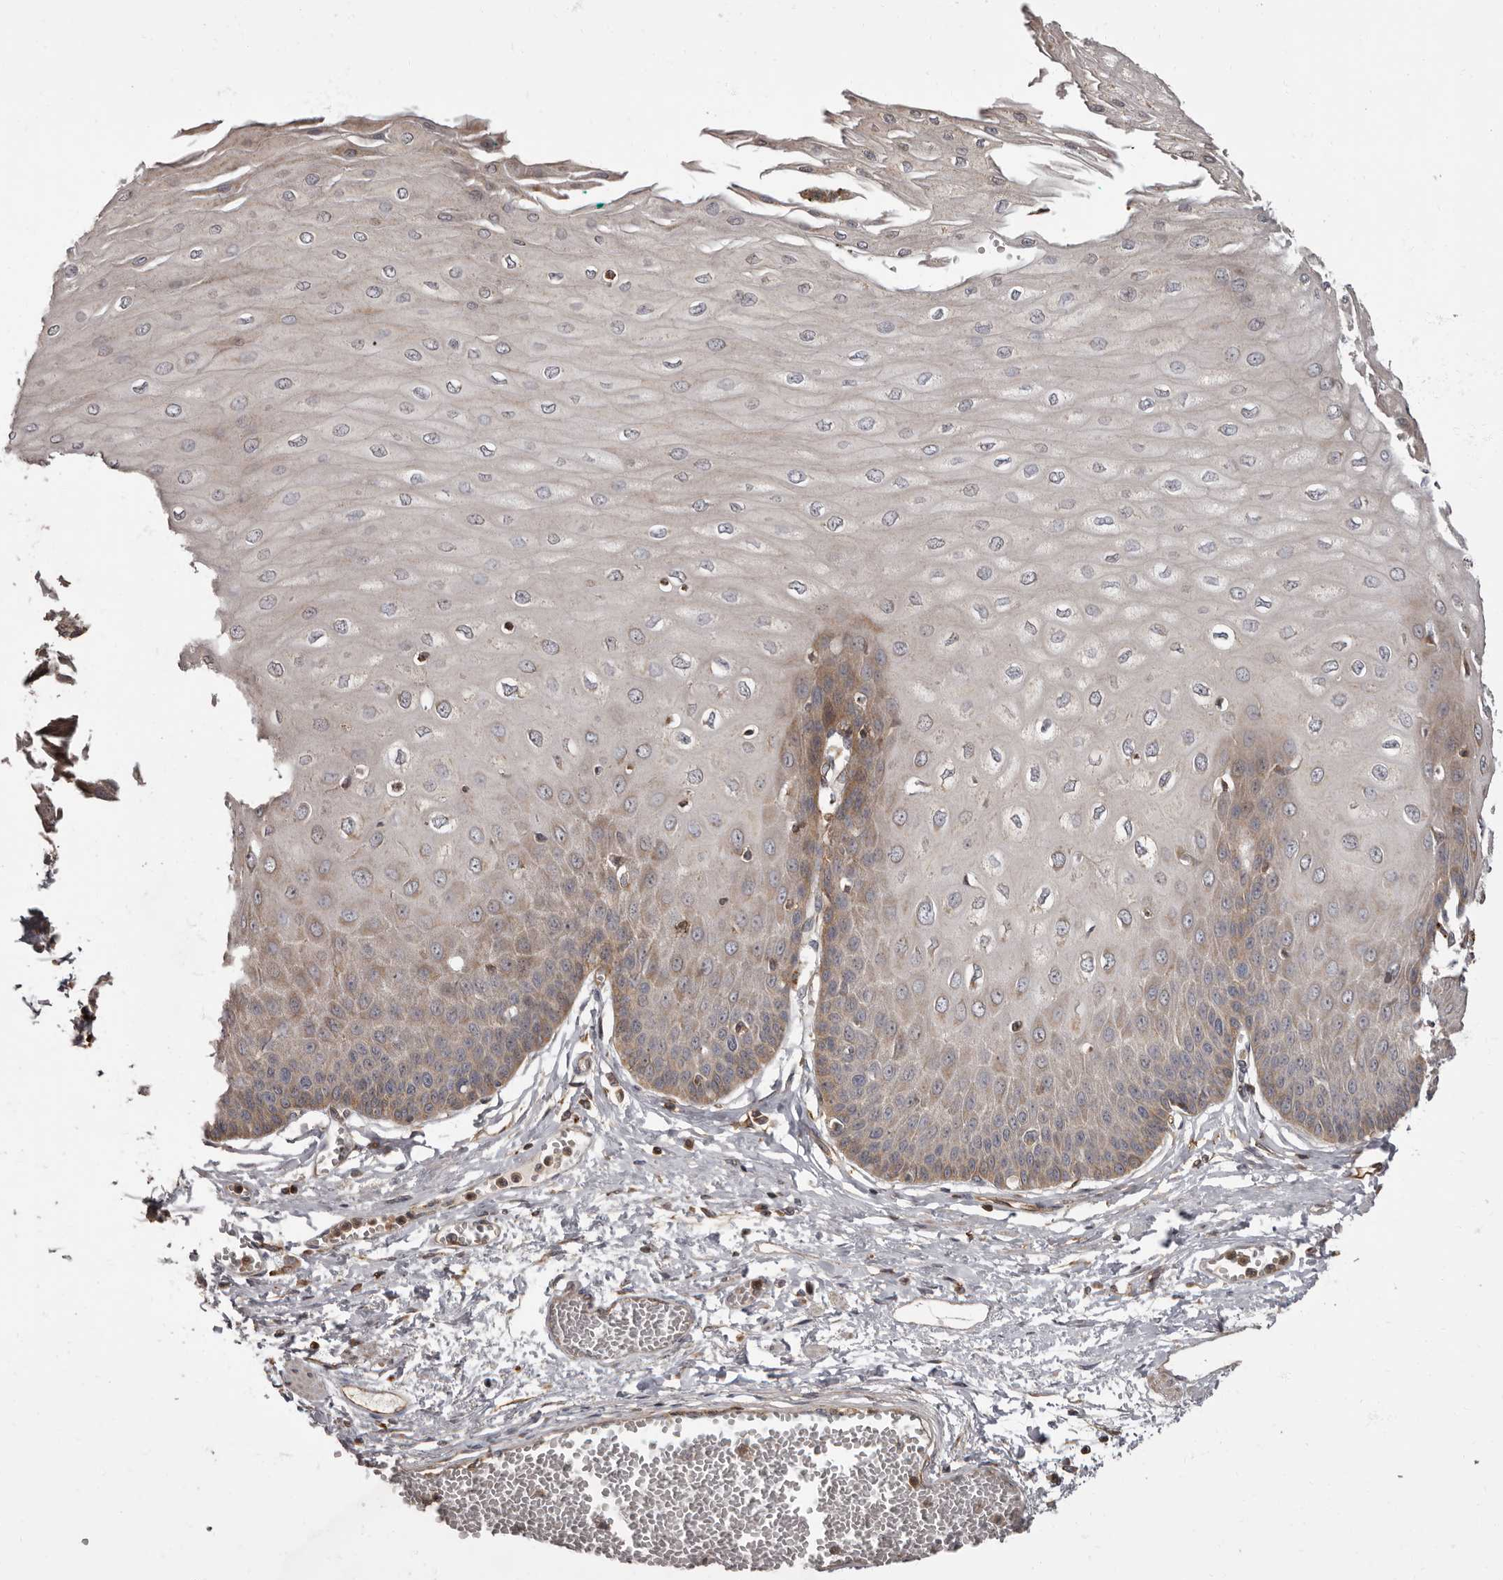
{"staining": {"intensity": "moderate", "quantity": "25%-75%", "location": "cytoplasmic/membranous"}, "tissue": "esophagus", "cell_type": "Squamous epithelial cells", "image_type": "normal", "snomed": [{"axis": "morphology", "description": "Normal tissue, NOS"}, {"axis": "topography", "description": "Esophagus"}], "caption": "Protein staining of normal esophagus reveals moderate cytoplasmic/membranous expression in about 25%-75% of squamous epithelial cells.", "gene": "ADCY2", "patient": {"sex": "male", "age": 60}}